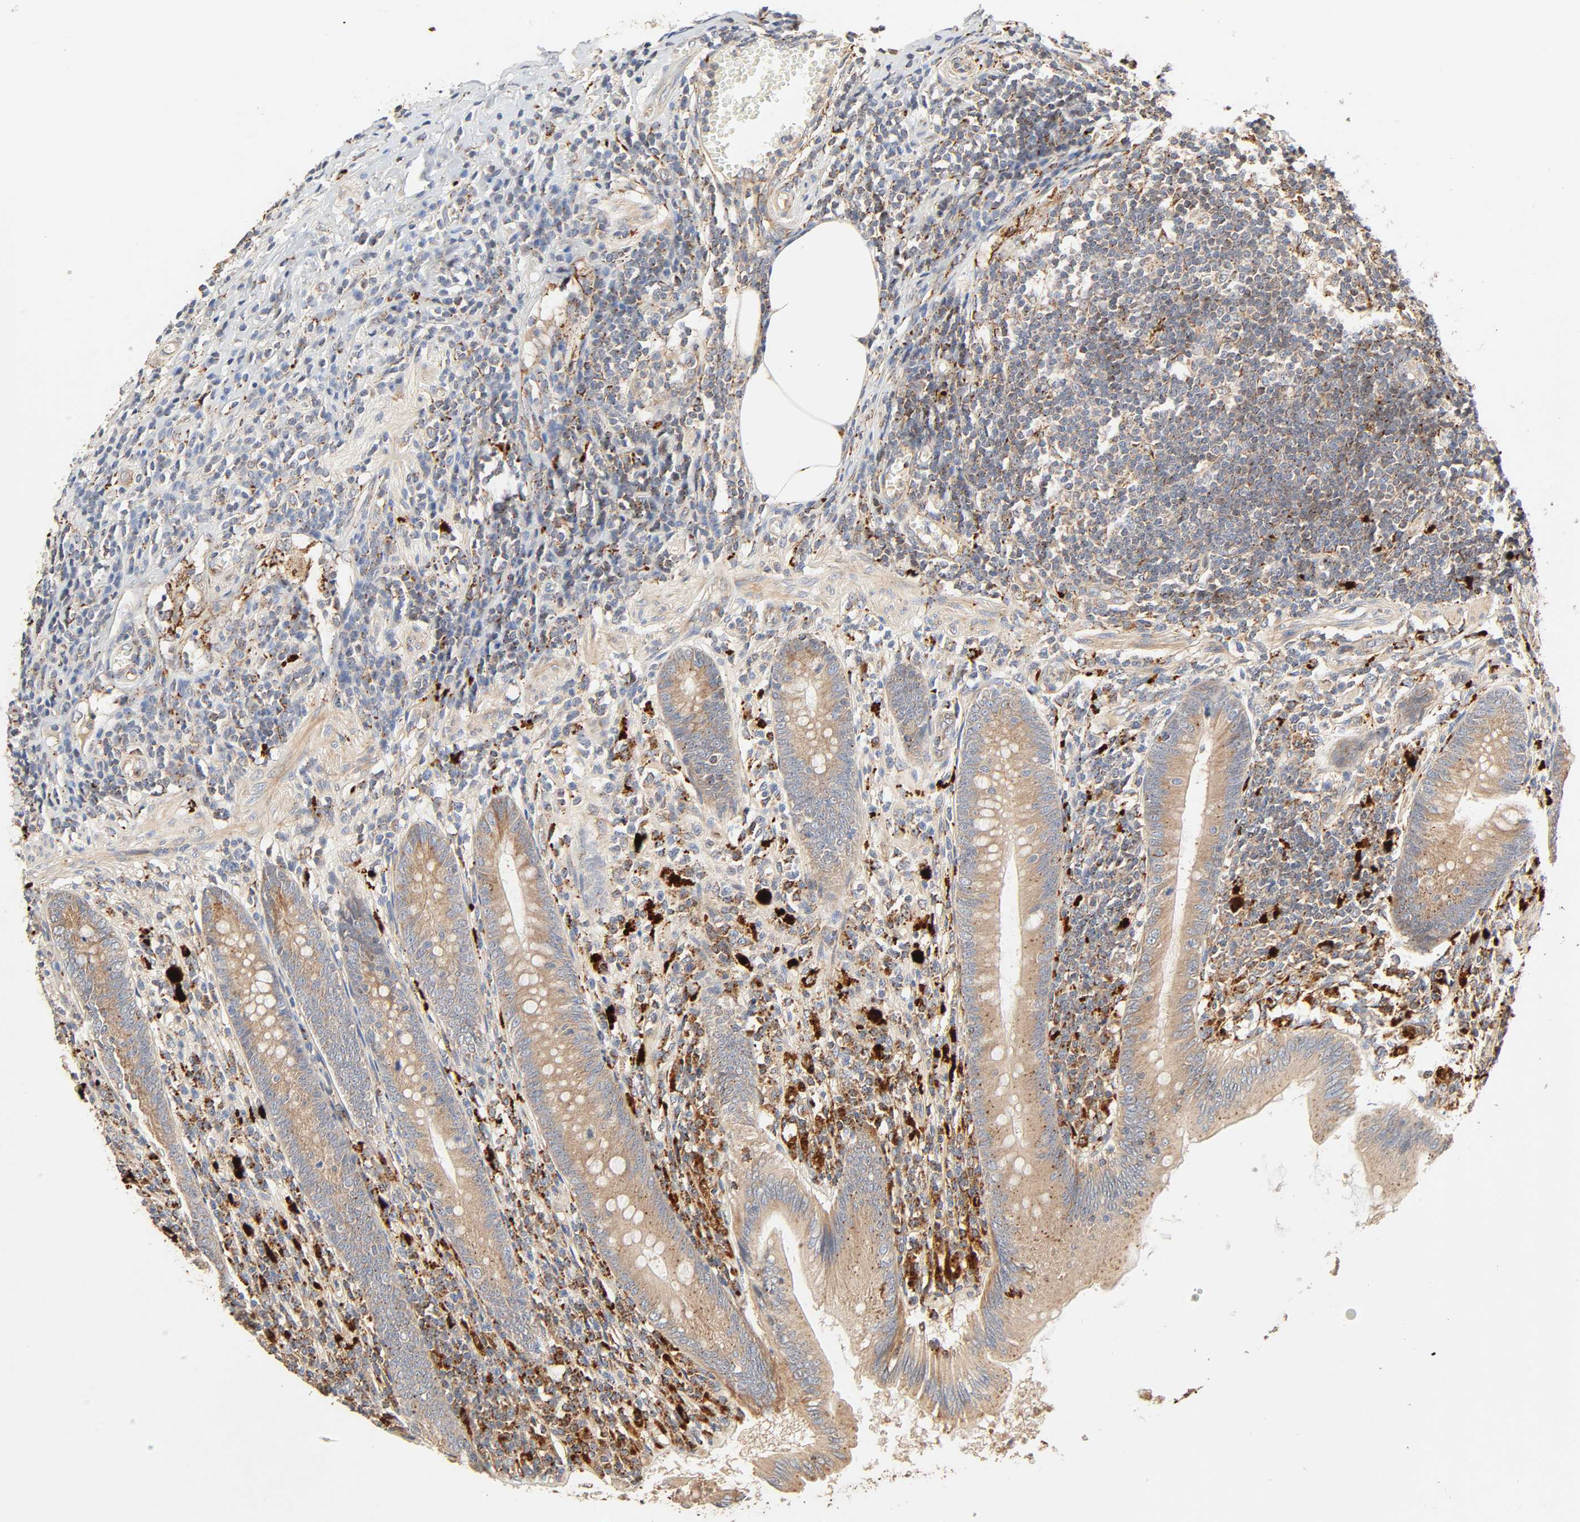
{"staining": {"intensity": "moderate", "quantity": ">75%", "location": "cytoplasmic/membranous"}, "tissue": "appendix", "cell_type": "Glandular cells", "image_type": "normal", "snomed": [{"axis": "morphology", "description": "Normal tissue, NOS"}, {"axis": "morphology", "description": "Inflammation, NOS"}, {"axis": "topography", "description": "Appendix"}], "caption": "Glandular cells demonstrate moderate cytoplasmic/membranous positivity in about >75% of cells in benign appendix. Nuclei are stained in blue.", "gene": "MAPK6", "patient": {"sex": "male", "age": 46}}